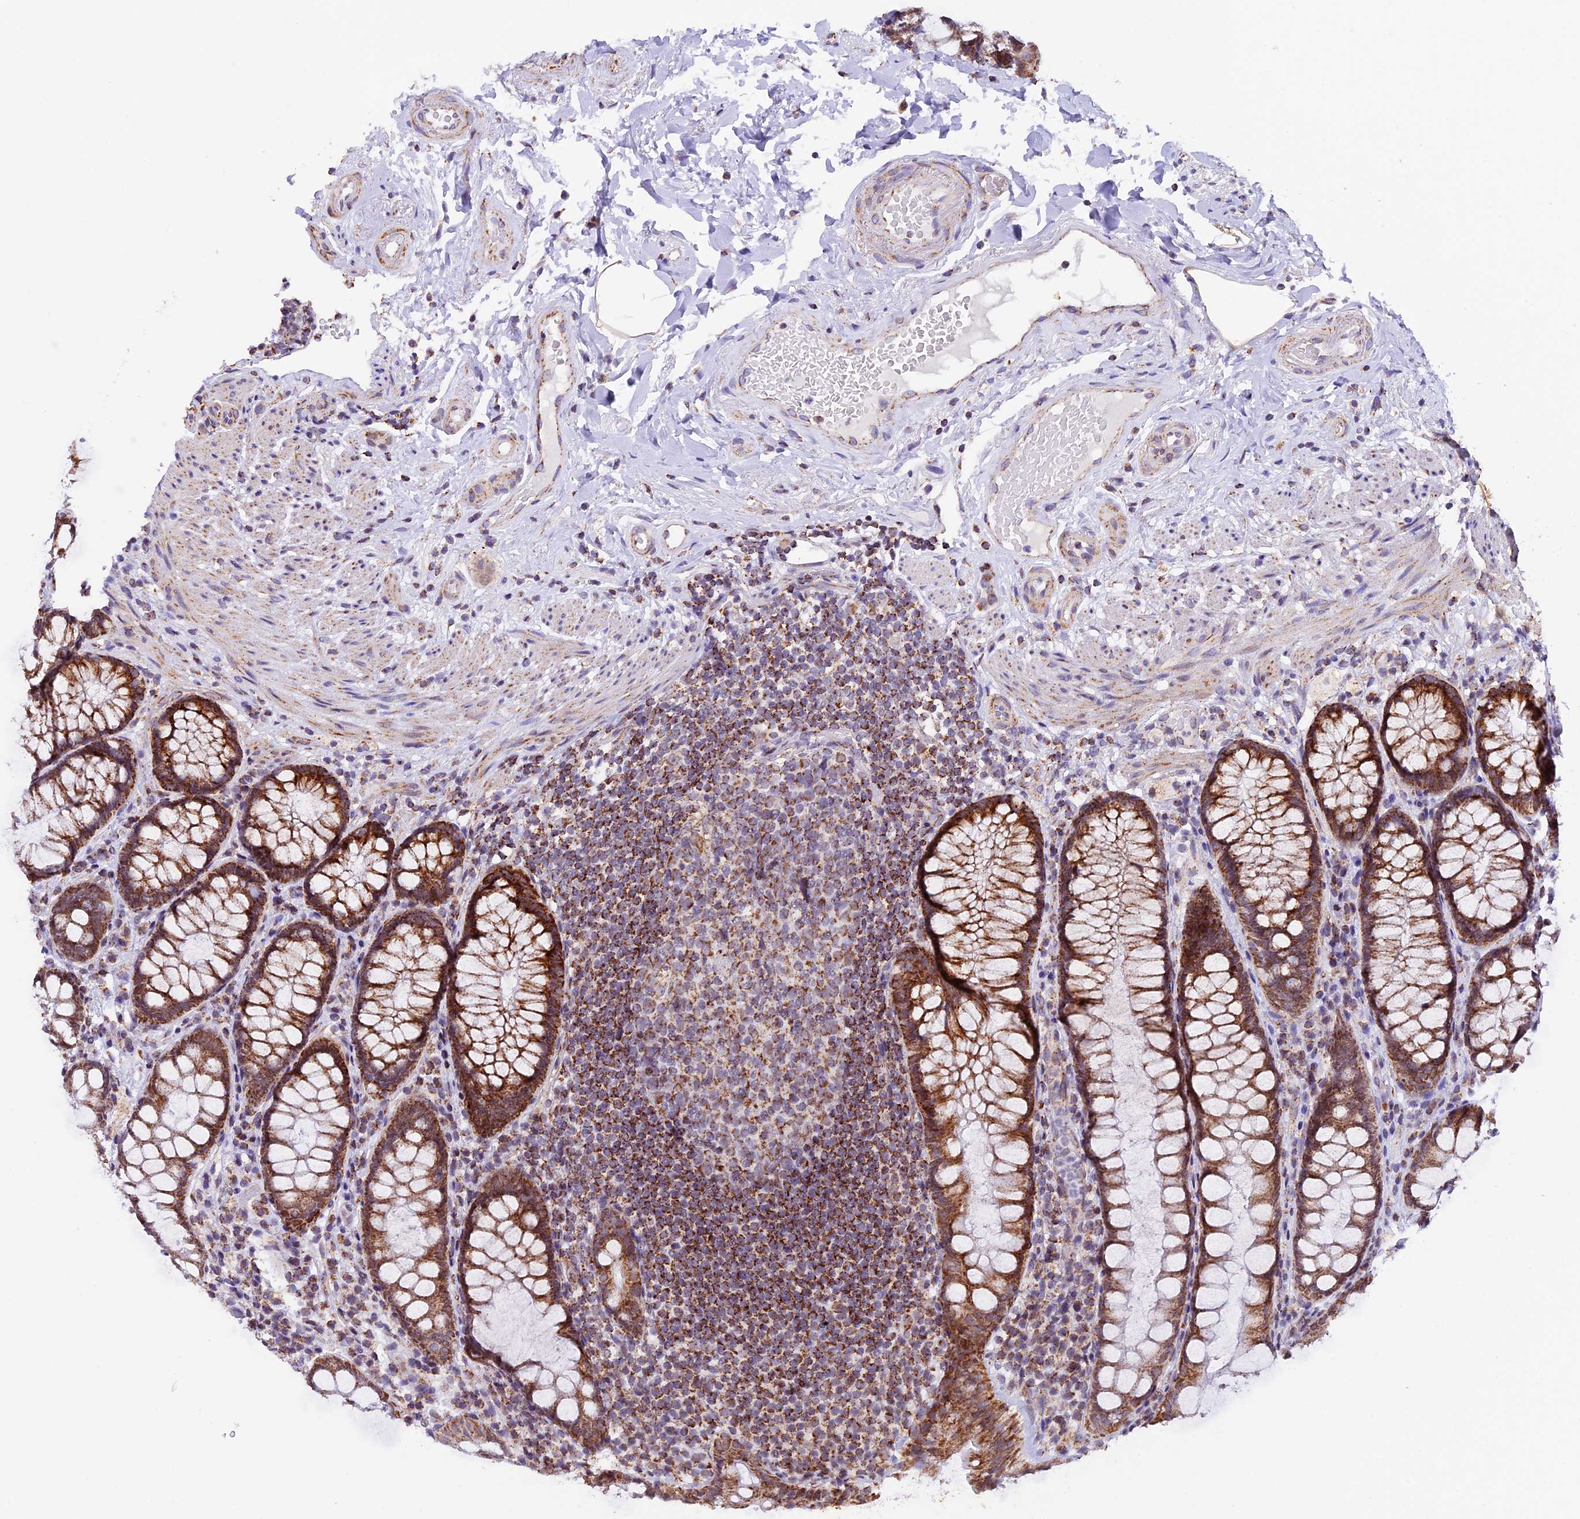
{"staining": {"intensity": "moderate", "quantity": ">75%", "location": "cytoplasmic/membranous"}, "tissue": "rectum", "cell_type": "Glandular cells", "image_type": "normal", "snomed": [{"axis": "morphology", "description": "Normal tissue, NOS"}, {"axis": "topography", "description": "Rectum"}], "caption": "Immunohistochemical staining of unremarkable human rectum displays medium levels of moderate cytoplasmic/membranous positivity in about >75% of glandular cells. (DAB (3,3'-diaminobenzidine) IHC with brightfield microscopy, high magnification).", "gene": "TFAM", "patient": {"sex": "male", "age": 83}}